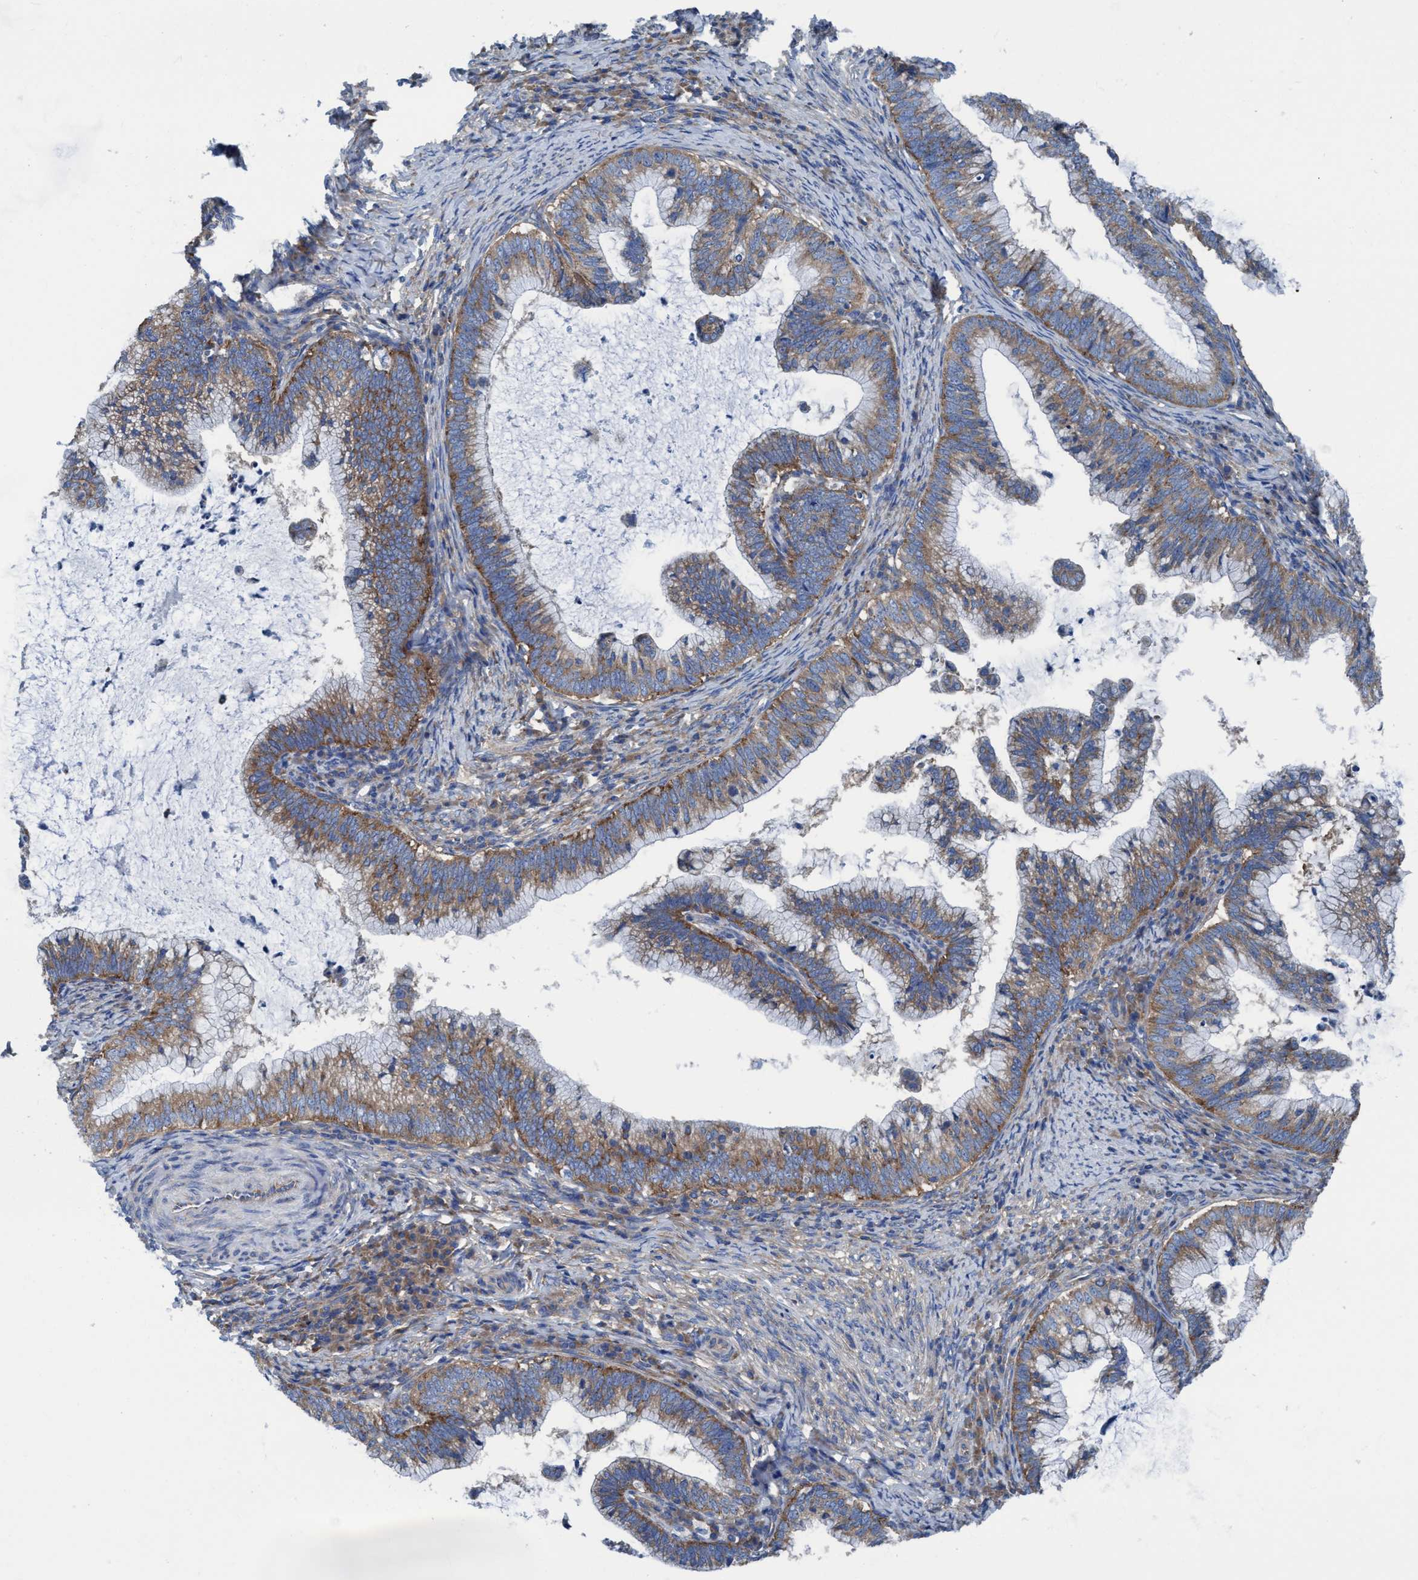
{"staining": {"intensity": "moderate", "quantity": ">75%", "location": "cytoplasmic/membranous"}, "tissue": "cervical cancer", "cell_type": "Tumor cells", "image_type": "cancer", "snomed": [{"axis": "morphology", "description": "Adenocarcinoma, NOS"}, {"axis": "topography", "description": "Cervix"}], "caption": "Immunohistochemistry (IHC) of human cervical adenocarcinoma shows medium levels of moderate cytoplasmic/membranous positivity in approximately >75% of tumor cells.", "gene": "NMT1", "patient": {"sex": "female", "age": 36}}